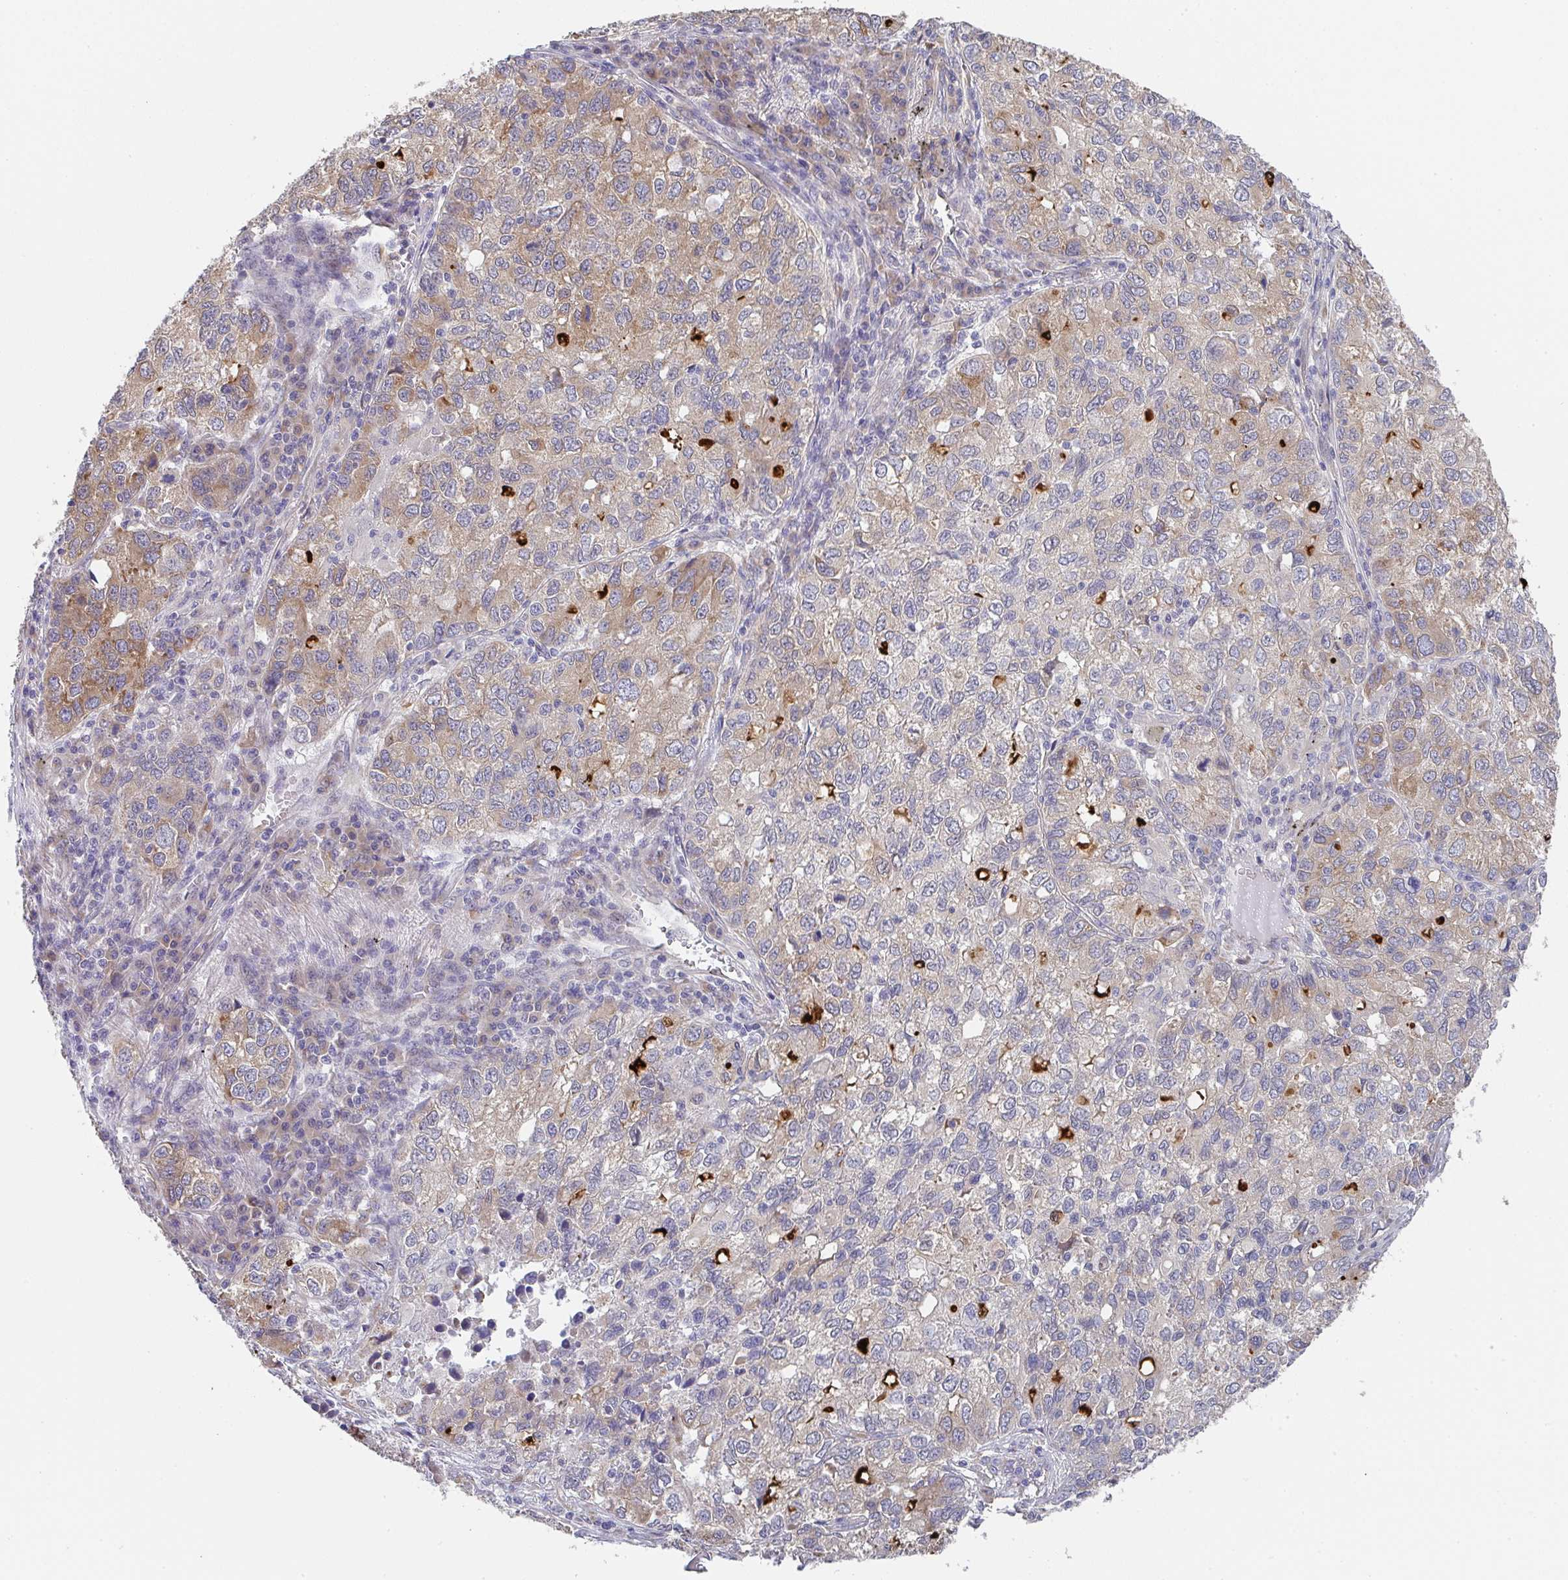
{"staining": {"intensity": "moderate", "quantity": "25%-75%", "location": "cytoplasmic/membranous"}, "tissue": "lung cancer", "cell_type": "Tumor cells", "image_type": "cancer", "snomed": [{"axis": "morphology", "description": "Normal morphology"}, {"axis": "morphology", "description": "Adenocarcinoma, NOS"}, {"axis": "topography", "description": "Lymph node"}, {"axis": "topography", "description": "Lung"}], "caption": "An immunohistochemistry histopathology image of neoplastic tissue is shown. Protein staining in brown shows moderate cytoplasmic/membranous positivity in lung cancer within tumor cells.", "gene": "TSPAN31", "patient": {"sex": "female", "age": 51}}